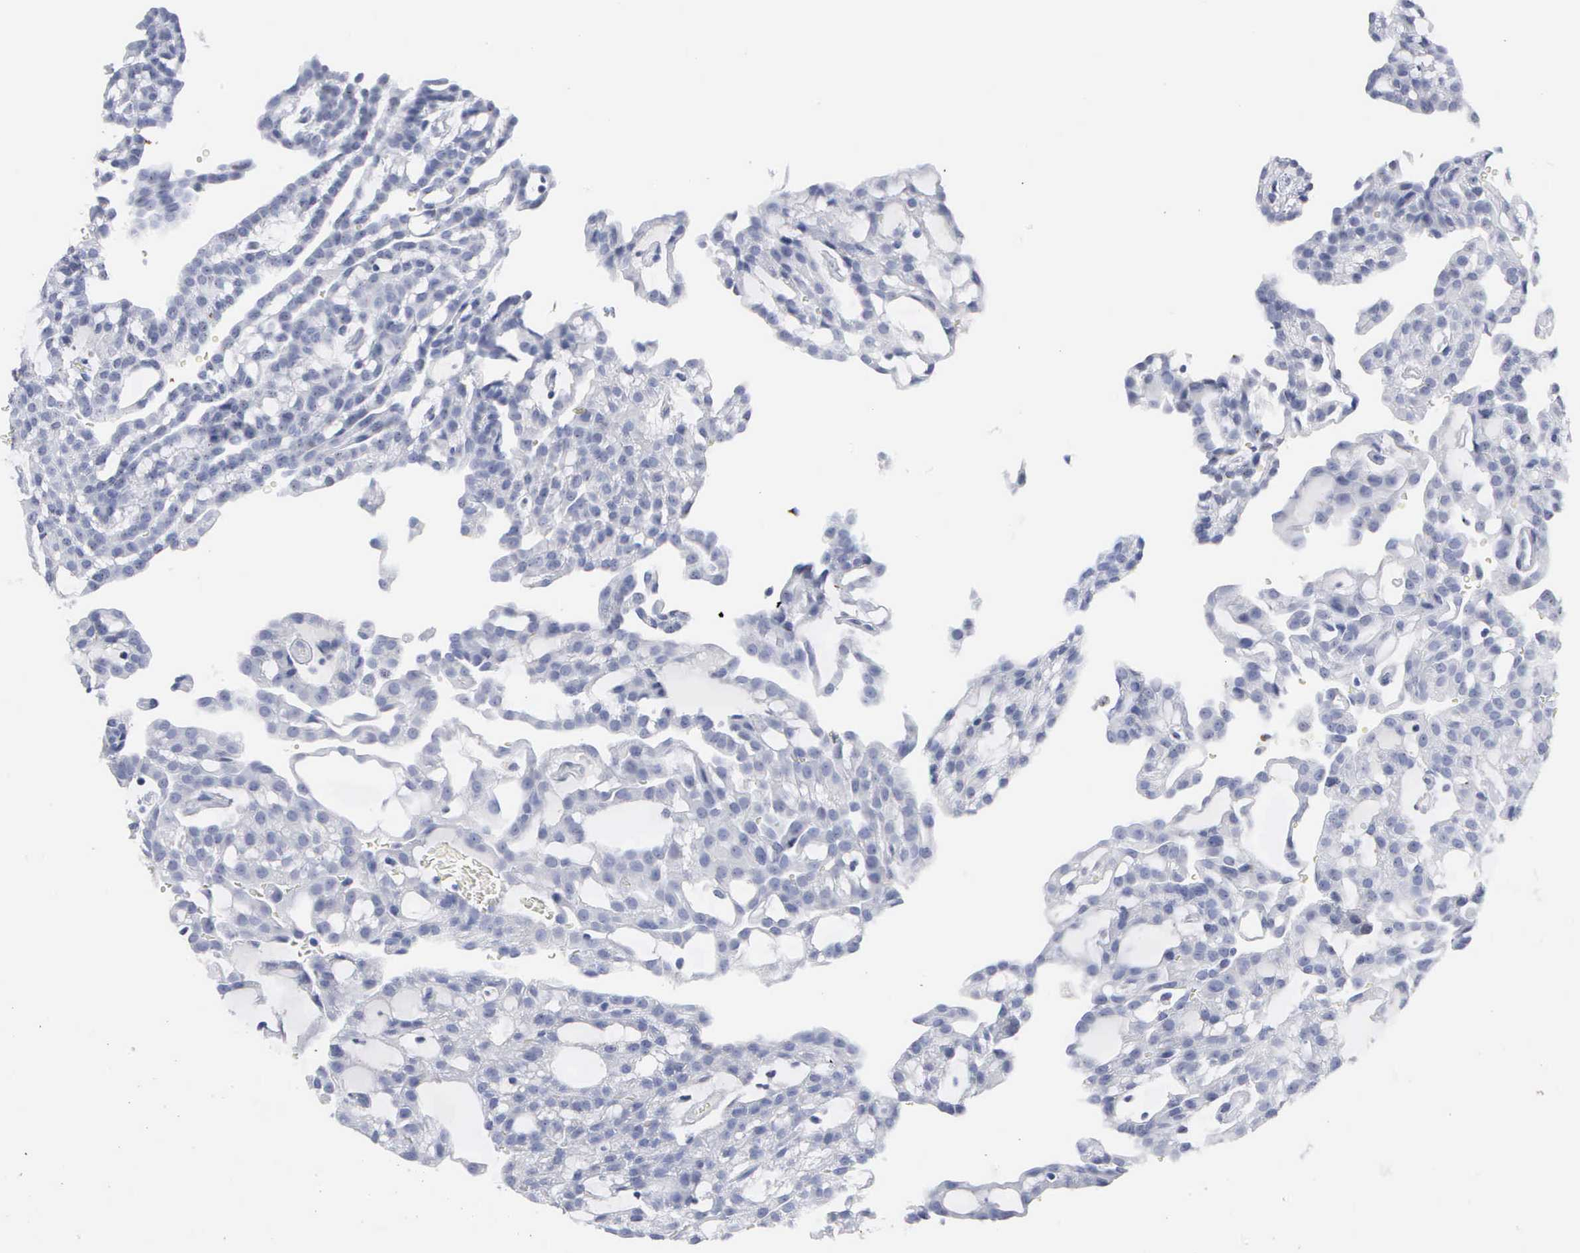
{"staining": {"intensity": "negative", "quantity": "none", "location": "none"}, "tissue": "renal cancer", "cell_type": "Tumor cells", "image_type": "cancer", "snomed": [{"axis": "morphology", "description": "Adenocarcinoma, NOS"}, {"axis": "topography", "description": "Kidney"}], "caption": "An immunohistochemistry image of renal cancer is shown. There is no staining in tumor cells of renal cancer.", "gene": "ASPHD2", "patient": {"sex": "male", "age": 63}}